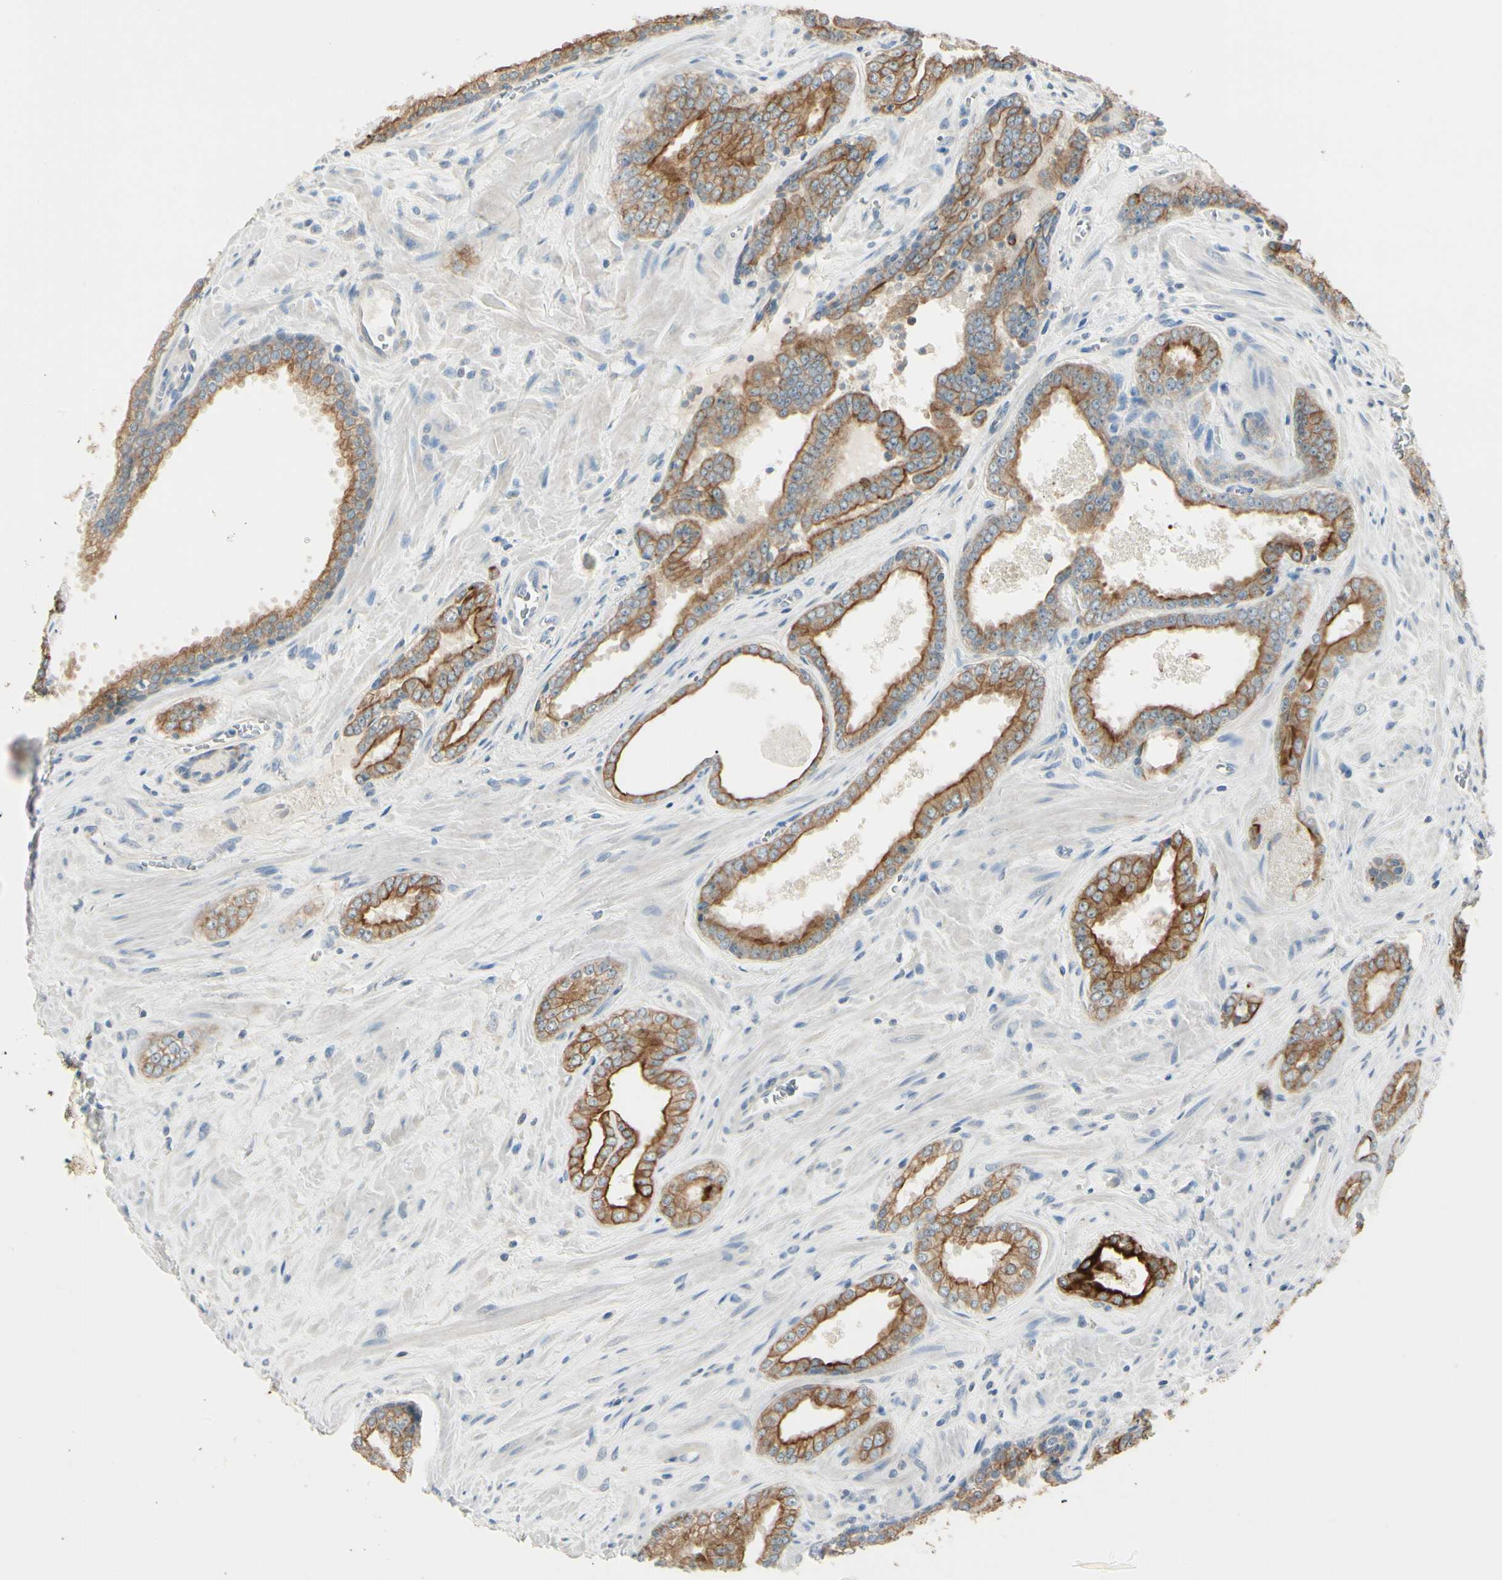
{"staining": {"intensity": "strong", "quantity": ">75%", "location": "cytoplasmic/membranous"}, "tissue": "prostate cancer", "cell_type": "Tumor cells", "image_type": "cancer", "snomed": [{"axis": "morphology", "description": "Adenocarcinoma, Low grade"}, {"axis": "topography", "description": "Prostate"}], "caption": "Prostate adenocarcinoma (low-grade) stained with a brown dye shows strong cytoplasmic/membranous positive expression in approximately >75% of tumor cells.", "gene": "DUSP12", "patient": {"sex": "male", "age": 60}}